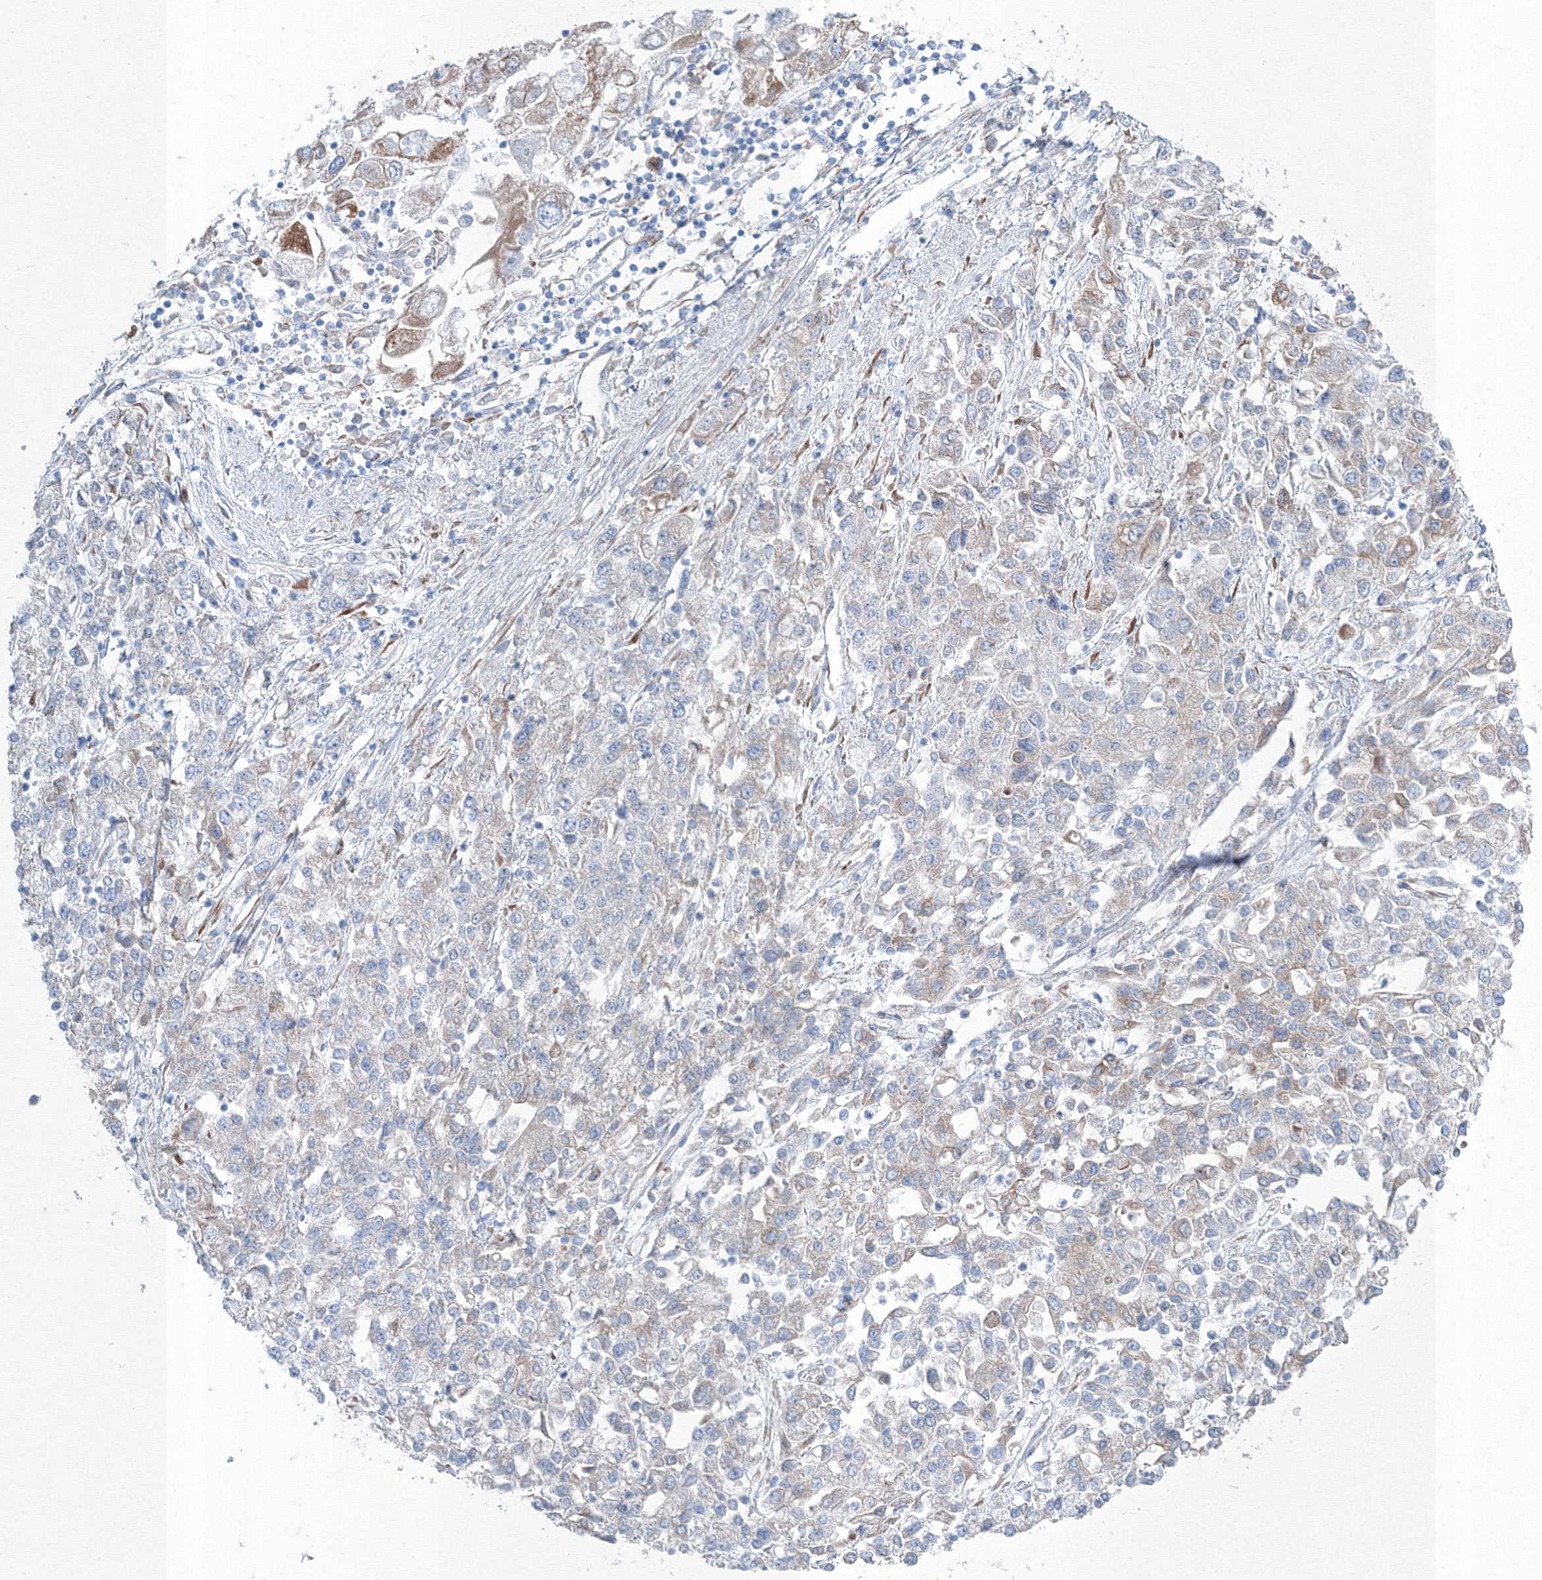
{"staining": {"intensity": "weak", "quantity": "<25%", "location": "cytoplasmic/membranous"}, "tissue": "endometrial cancer", "cell_type": "Tumor cells", "image_type": "cancer", "snomed": [{"axis": "morphology", "description": "Adenocarcinoma, NOS"}, {"axis": "topography", "description": "Endometrium"}], "caption": "Adenocarcinoma (endometrial) stained for a protein using IHC displays no positivity tumor cells.", "gene": "RCN1", "patient": {"sex": "female", "age": 49}}